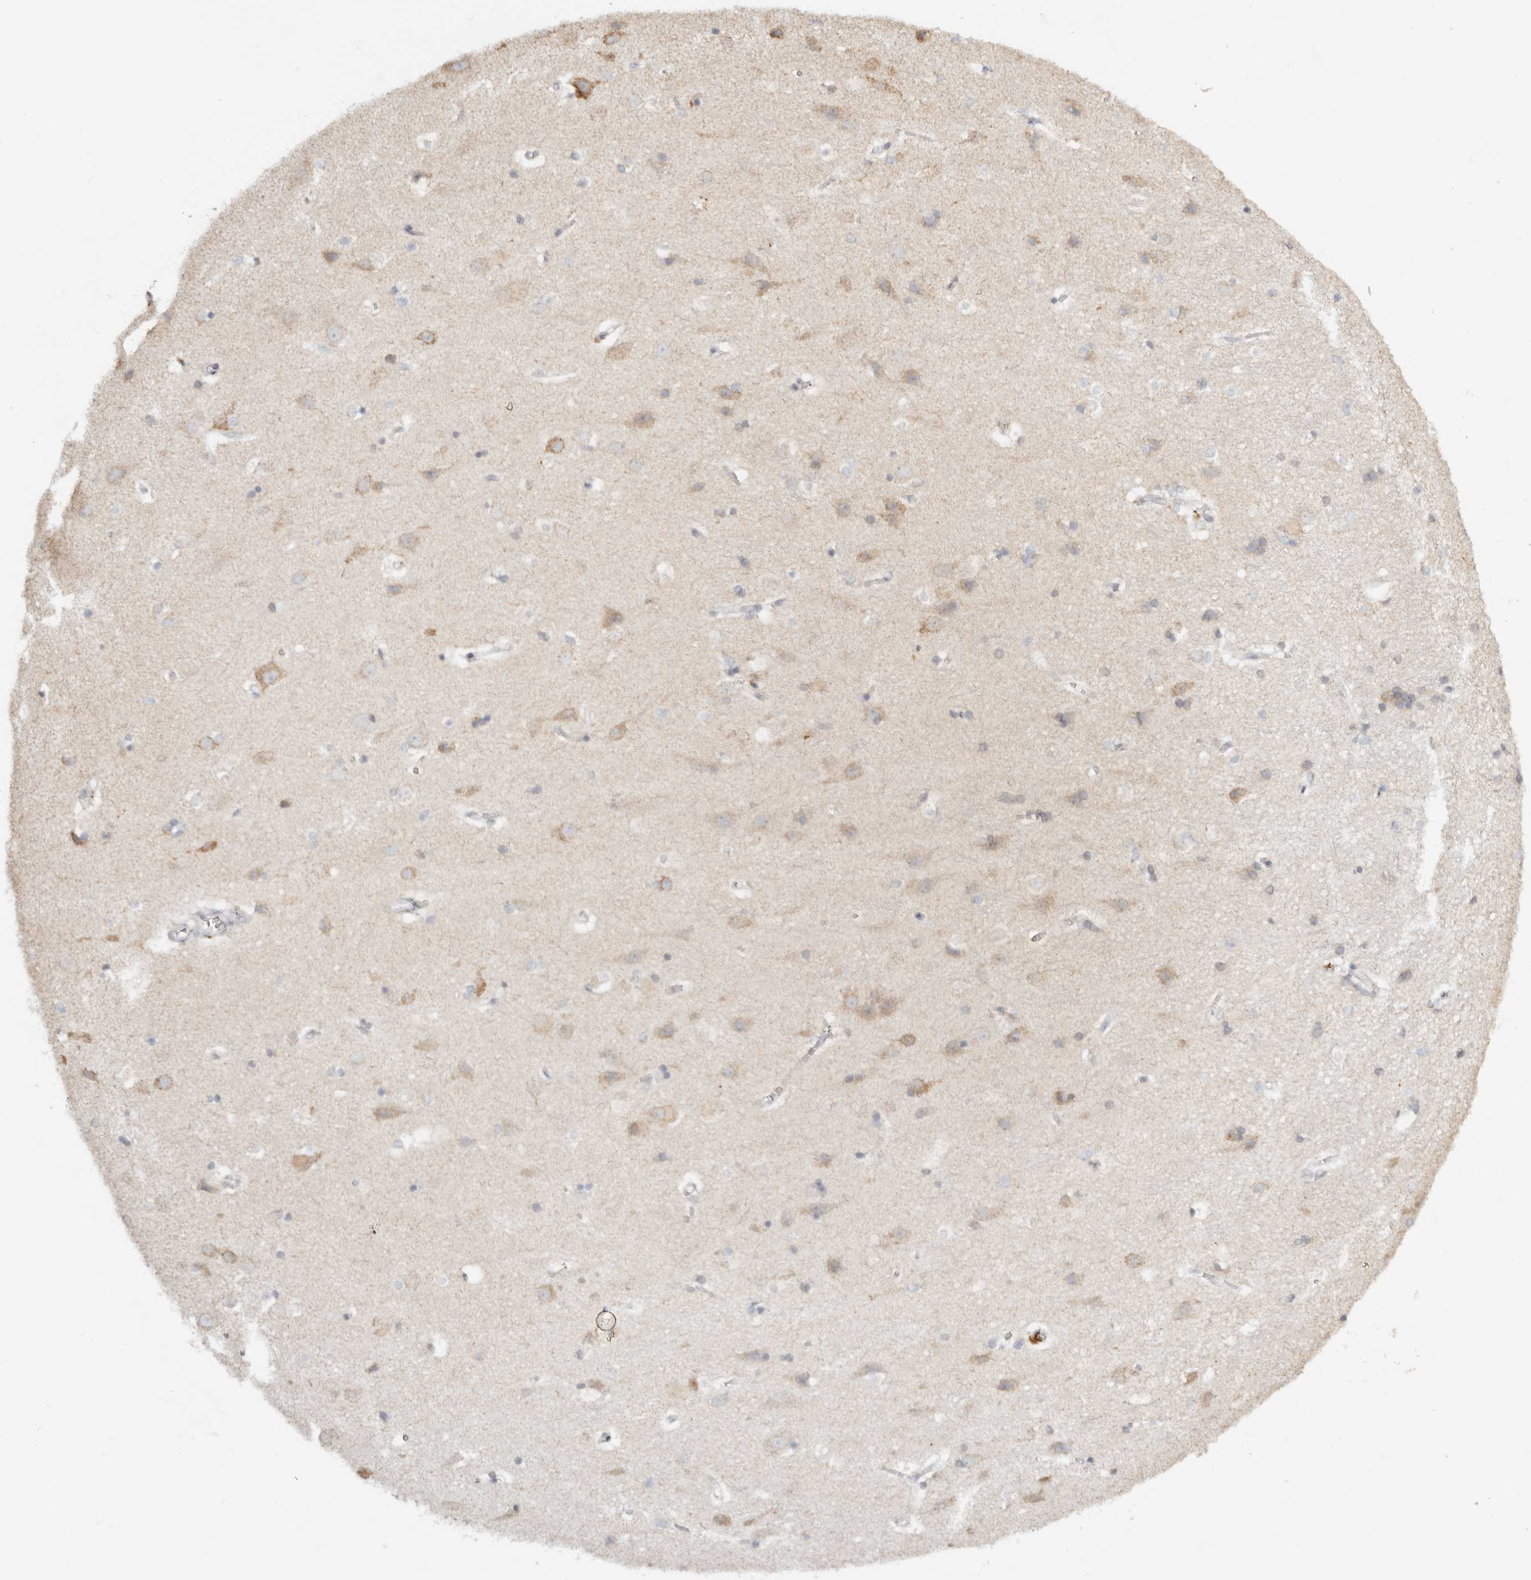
{"staining": {"intensity": "negative", "quantity": "none", "location": "none"}, "tissue": "cerebral cortex", "cell_type": "Endothelial cells", "image_type": "normal", "snomed": [{"axis": "morphology", "description": "Normal tissue, NOS"}, {"axis": "topography", "description": "Cerebral cortex"}], "caption": "DAB immunohistochemical staining of normal cerebral cortex shows no significant positivity in endothelial cells.", "gene": "KDF1", "patient": {"sex": "male", "age": 54}}